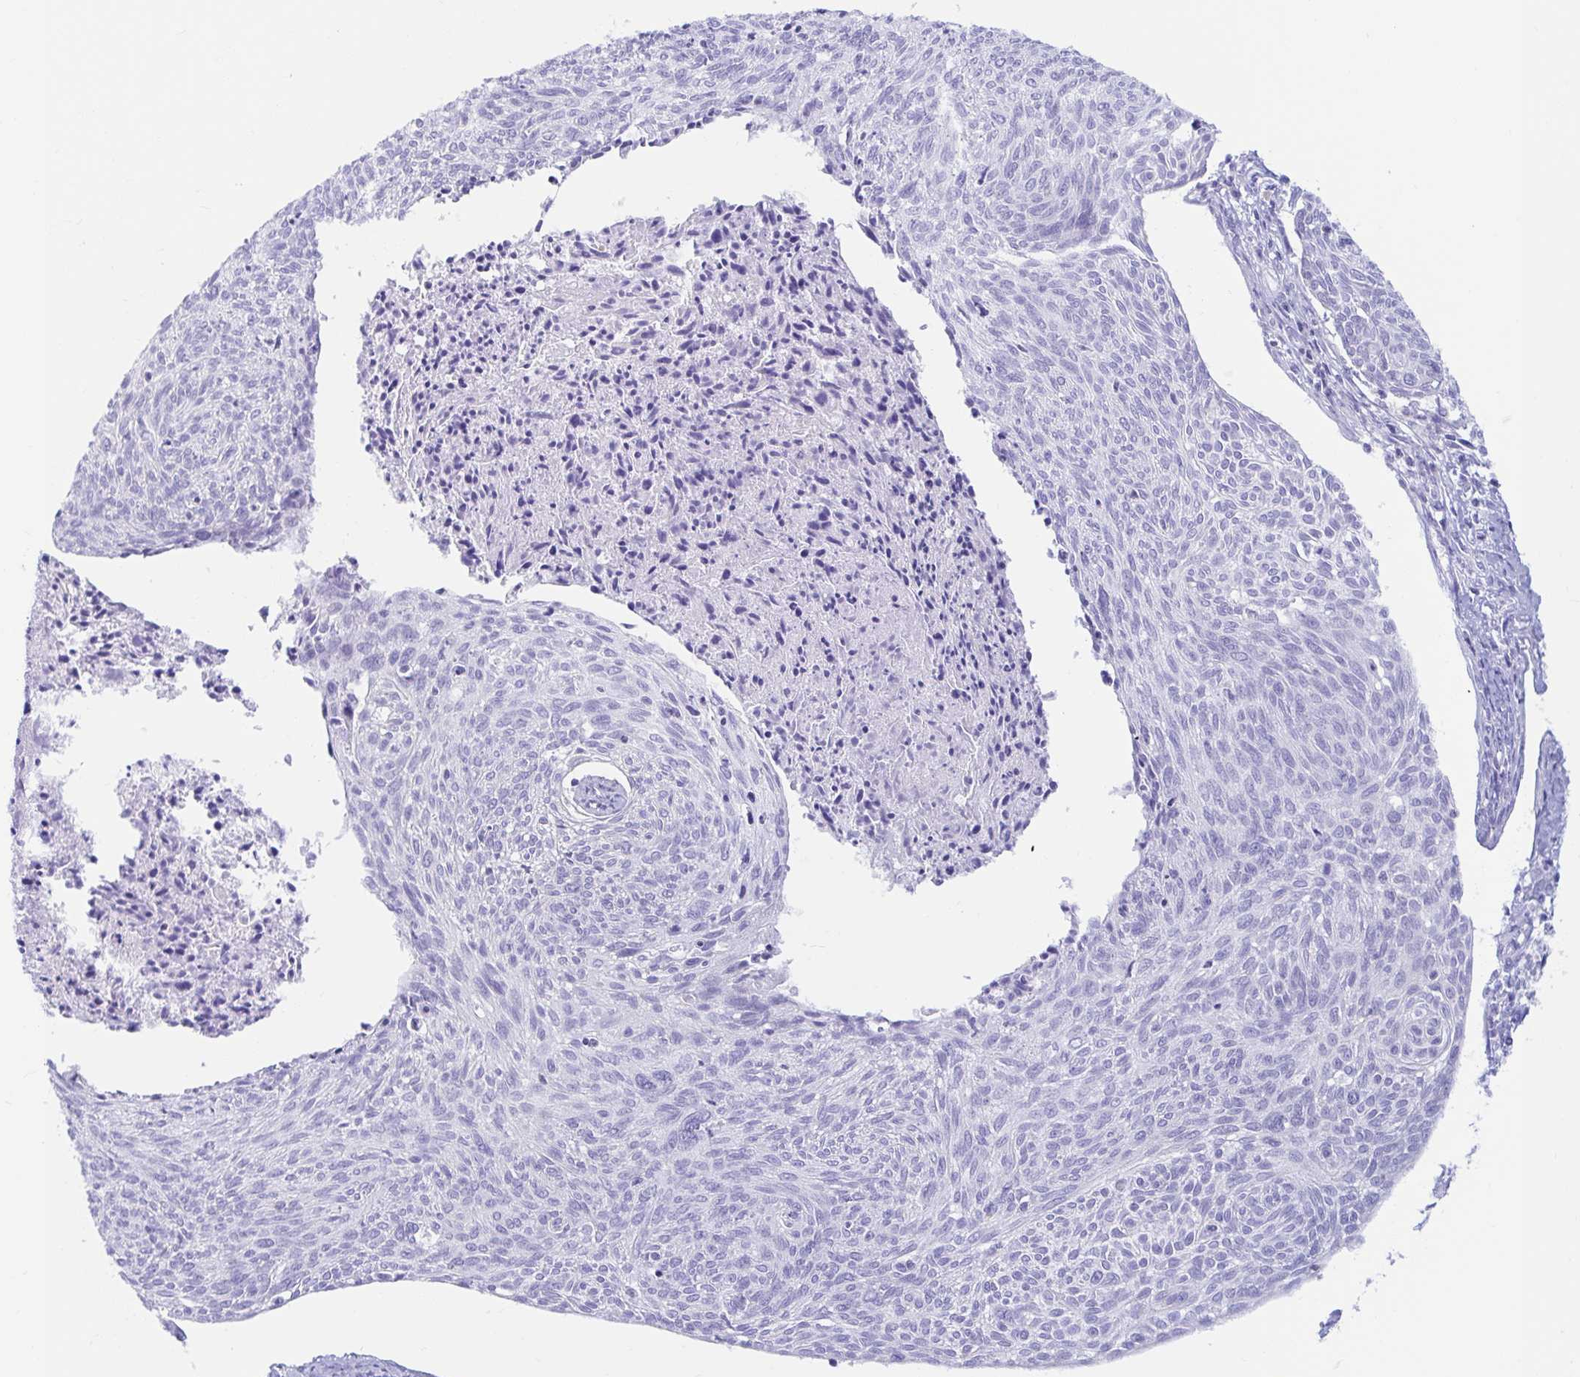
{"staining": {"intensity": "negative", "quantity": "none", "location": "none"}, "tissue": "cervical cancer", "cell_type": "Tumor cells", "image_type": "cancer", "snomed": [{"axis": "morphology", "description": "Squamous cell carcinoma, NOS"}, {"axis": "topography", "description": "Cervix"}], "caption": "This is an IHC image of human cervical cancer (squamous cell carcinoma). There is no positivity in tumor cells.", "gene": "BEST1", "patient": {"sex": "female", "age": 49}}